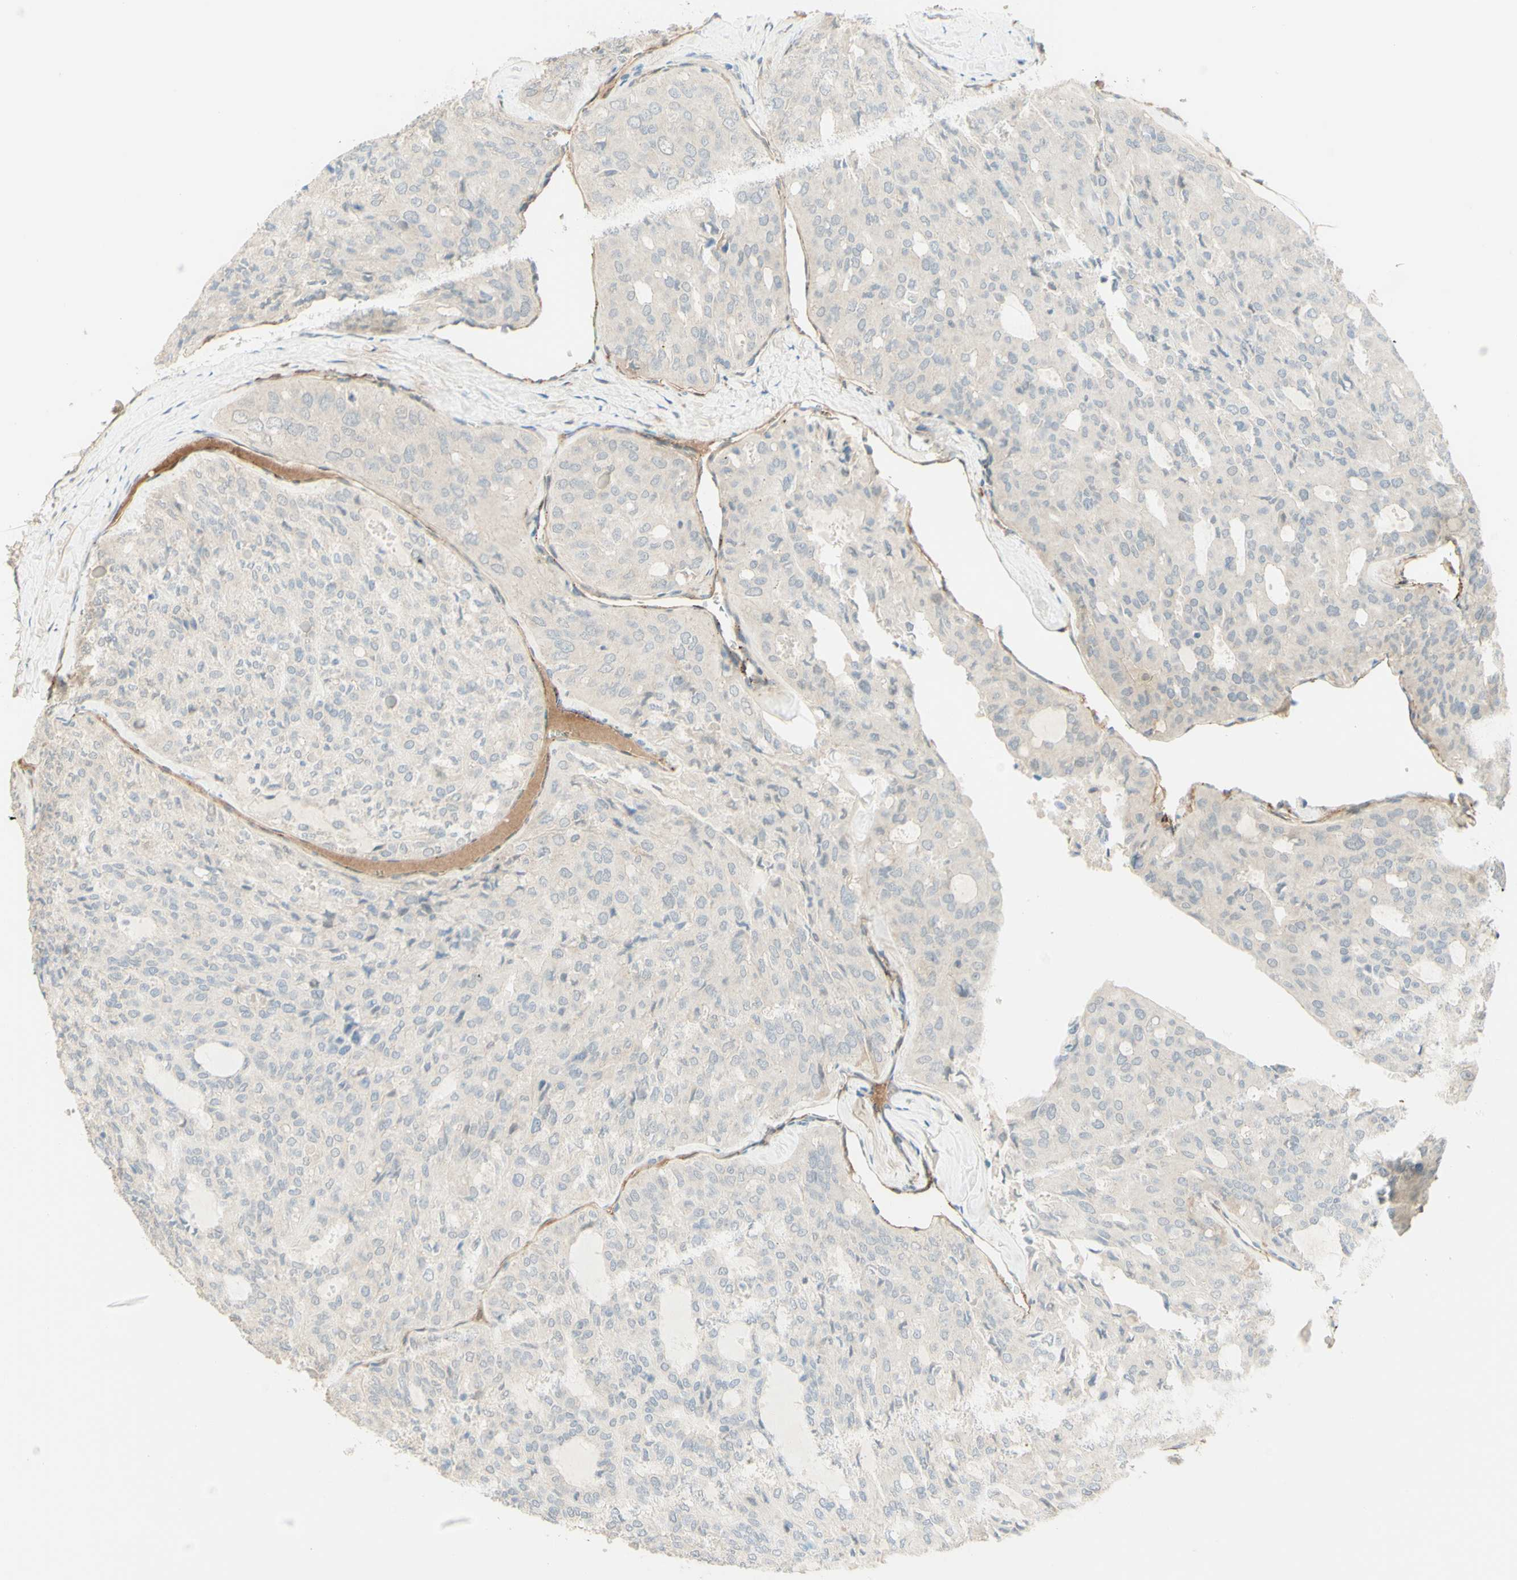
{"staining": {"intensity": "negative", "quantity": "none", "location": "none"}, "tissue": "thyroid cancer", "cell_type": "Tumor cells", "image_type": "cancer", "snomed": [{"axis": "morphology", "description": "Follicular adenoma carcinoma, NOS"}, {"axis": "topography", "description": "Thyroid gland"}], "caption": "DAB (3,3'-diaminobenzidine) immunohistochemical staining of thyroid cancer (follicular adenoma carcinoma) displays no significant staining in tumor cells. Nuclei are stained in blue.", "gene": "ANGPT2", "patient": {"sex": "male", "age": 75}}